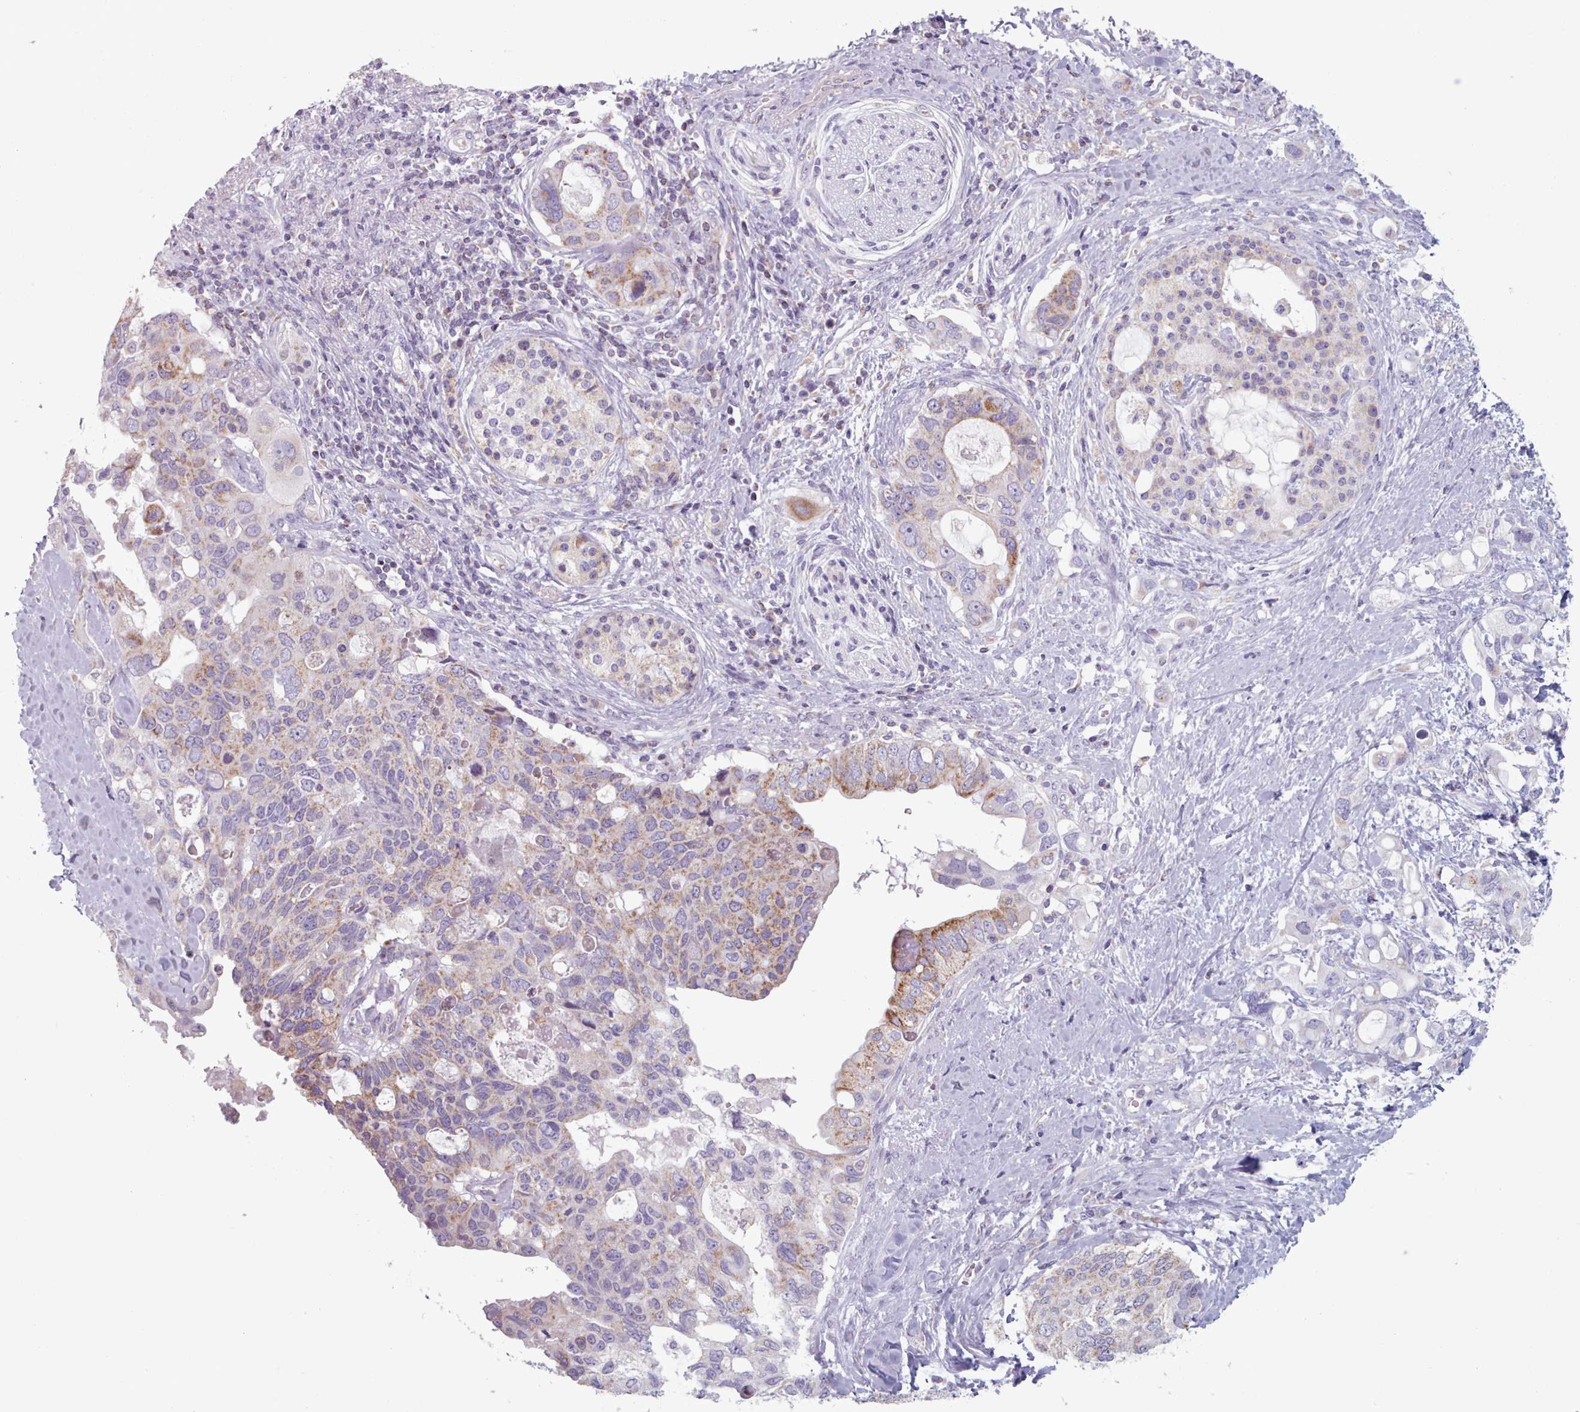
{"staining": {"intensity": "moderate", "quantity": "<25%", "location": "cytoplasmic/membranous"}, "tissue": "pancreatic cancer", "cell_type": "Tumor cells", "image_type": "cancer", "snomed": [{"axis": "morphology", "description": "Adenocarcinoma, NOS"}, {"axis": "topography", "description": "Pancreas"}], "caption": "Immunohistochemistry (IHC) (DAB (3,3'-diaminobenzidine)) staining of pancreatic adenocarcinoma shows moderate cytoplasmic/membranous protein staining in about <25% of tumor cells.", "gene": "FAM170B", "patient": {"sex": "female", "age": 56}}